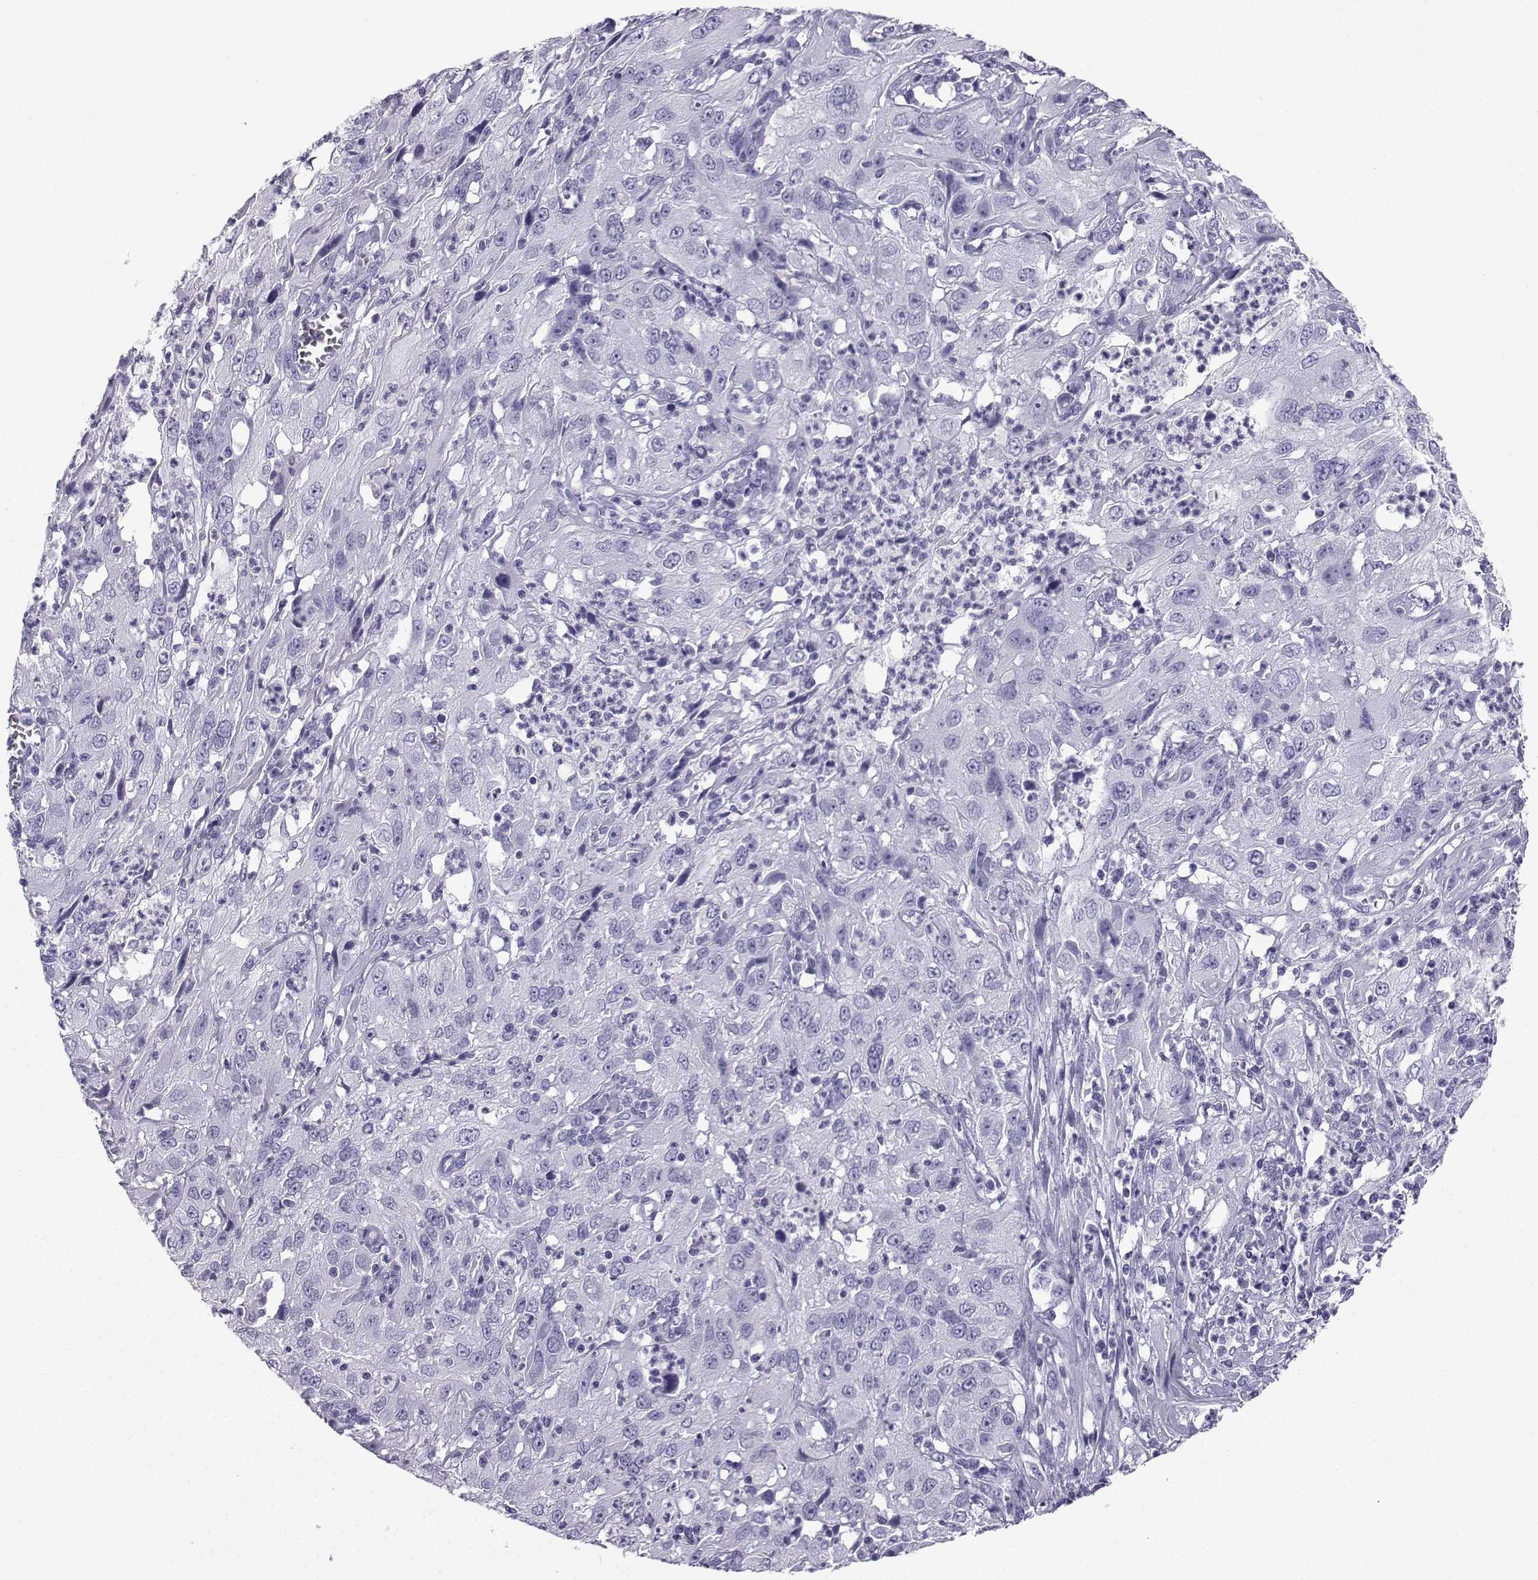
{"staining": {"intensity": "negative", "quantity": "none", "location": "none"}, "tissue": "cervical cancer", "cell_type": "Tumor cells", "image_type": "cancer", "snomed": [{"axis": "morphology", "description": "Squamous cell carcinoma, NOS"}, {"axis": "topography", "description": "Cervix"}], "caption": "Tumor cells are negative for brown protein staining in cervical cancer.", "gene": "NEFL", "patient": {"sex": "female", "age": 32}}